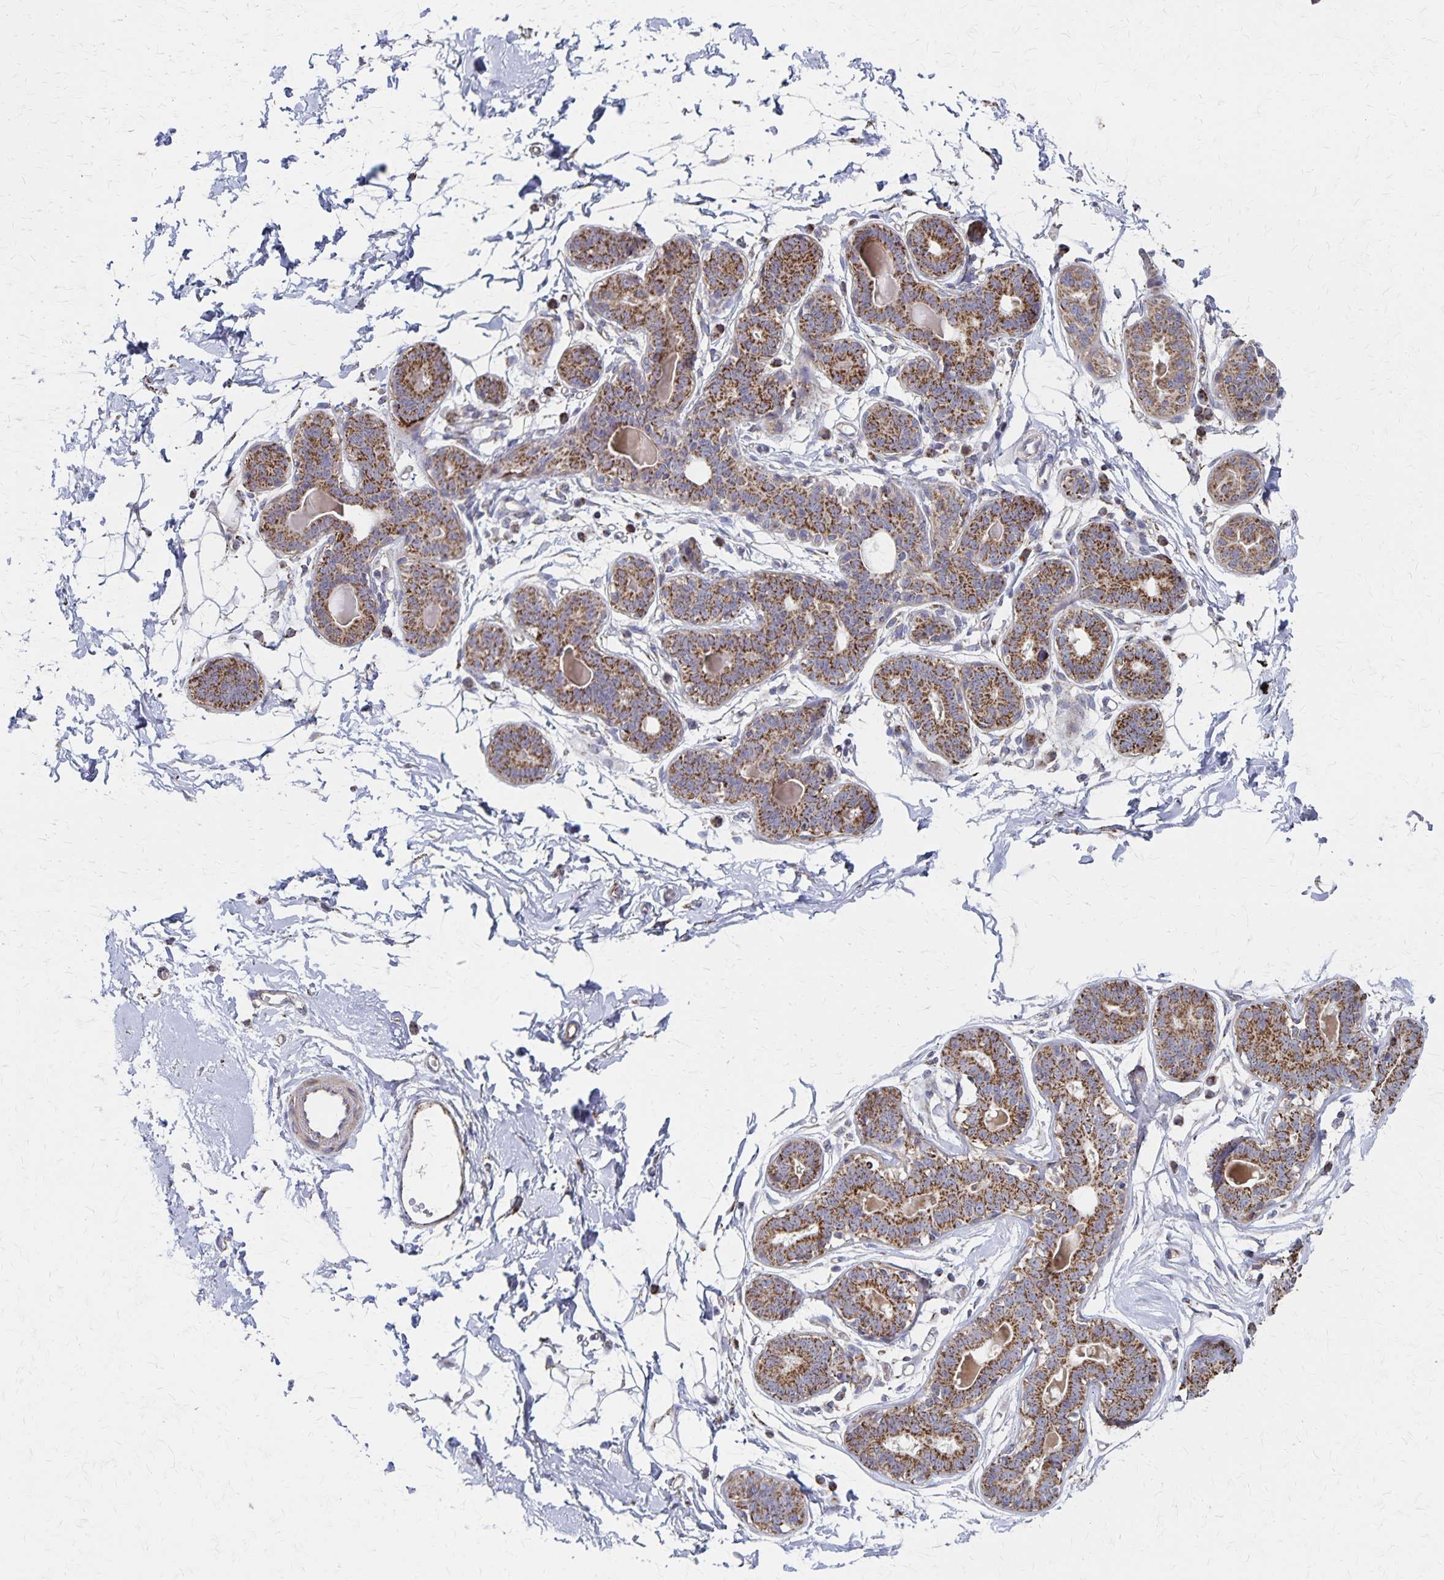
{"staining": {"intensity": "negative", "quantity": "none", "location": "none"}, "tissue": "breast", "cell_type": "Adipocytes", "image_type": "normal", "snomed": [{"axis": "morphology", "description": "Normal tissue, NOS"}, {"axis": "topography", "description": "Breast"}], "caption": "The histopathology image exhibits no significant positivity in adipocytes of breast.", "gene": "DYRK4", "patient": {"sex": "female", "age": 45}}